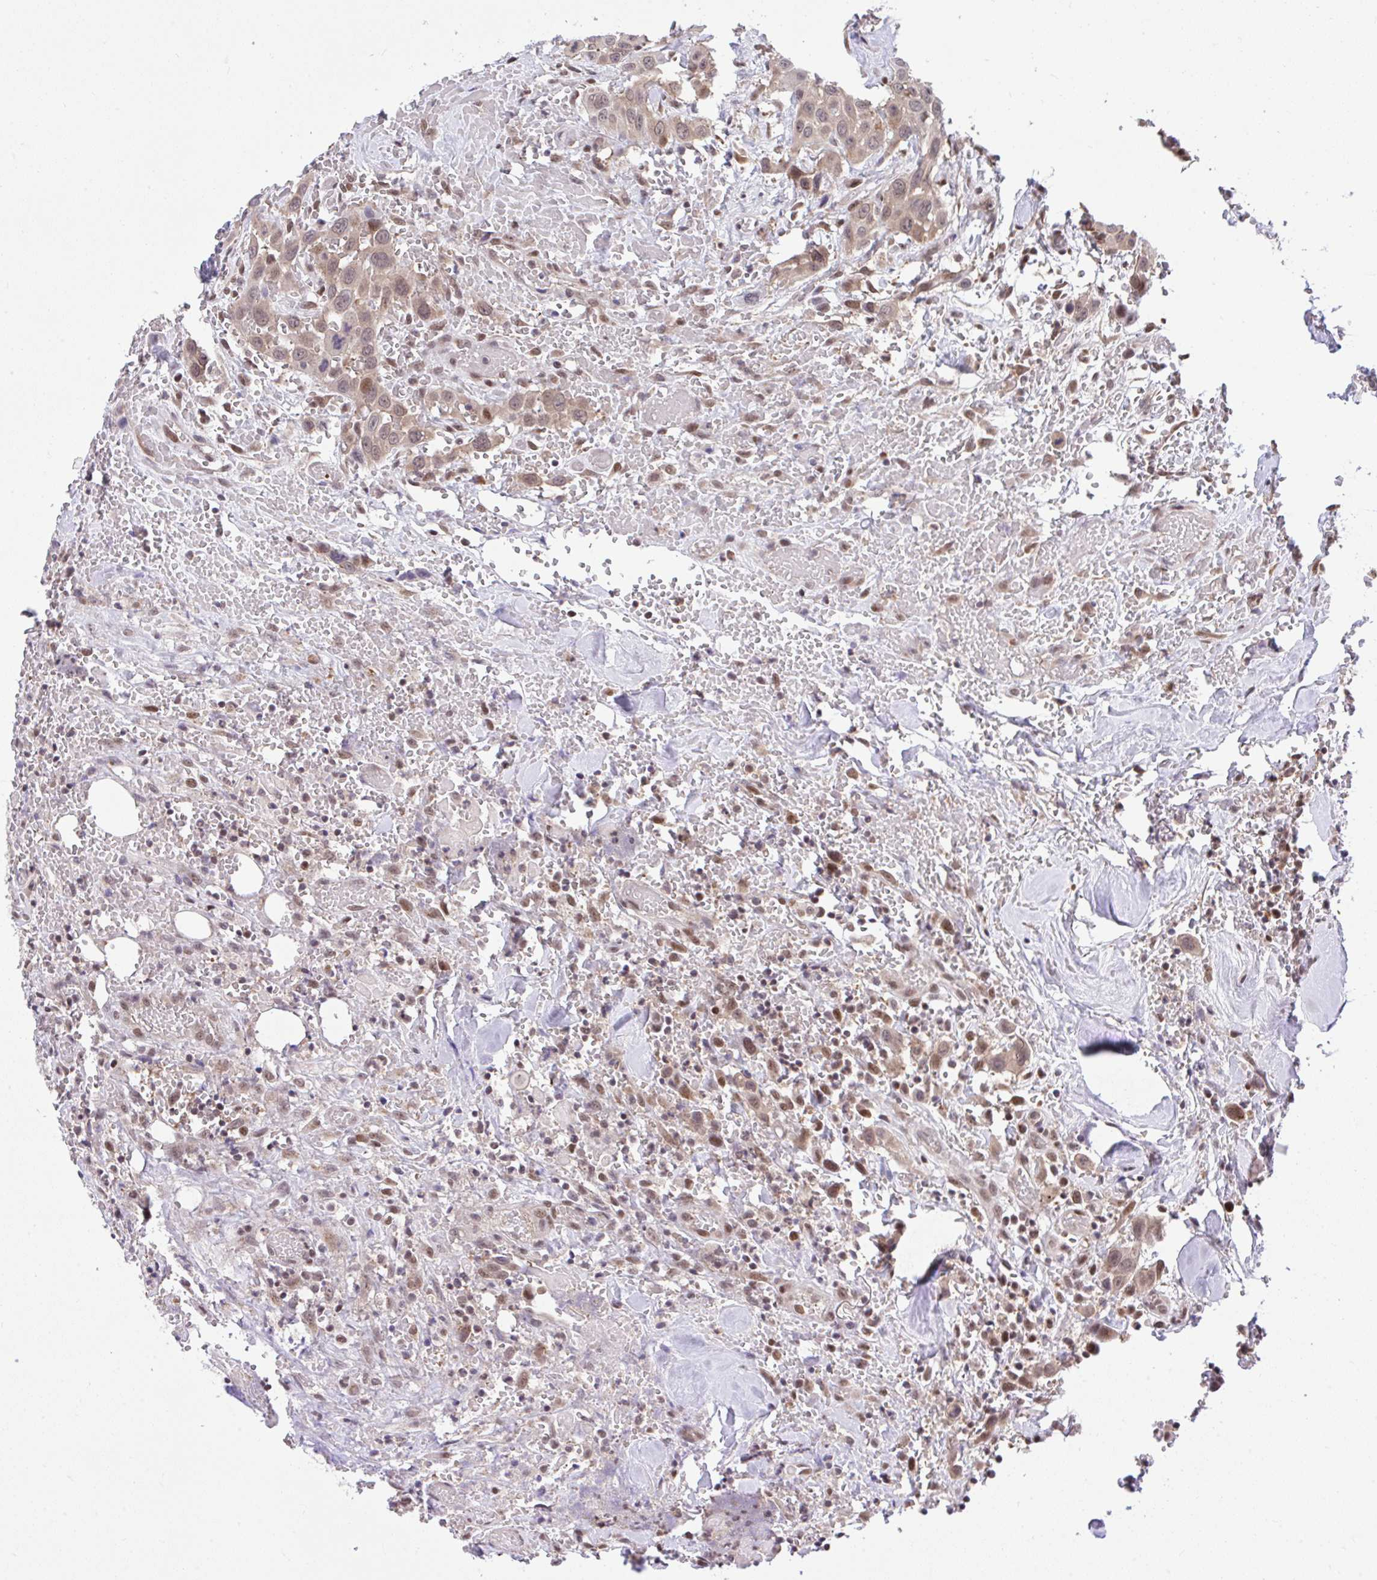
{"staining": {"intensity": "weak", "quantity": ">75%", "location": "cytoplasmic/membranous,nuclear"}, "tissue": "head and neck cancer", "cell_type": "Tumor cells", "image_type": "cancer", "snomed": [{"axis": "morphology", "description": "Squamous cell carcinoma, NOS"}, {"axis": "topography", "description": "Head-Neck"}], "caption": "Brown immunohistochemical staining in head and neck squamous cell carcinoma displays weak cytoplasmic/membranous and nuclear staining in about >75% of tumor cells.", "gene": "GLIS3", "patient": {"sex": "male", "age": 81}}